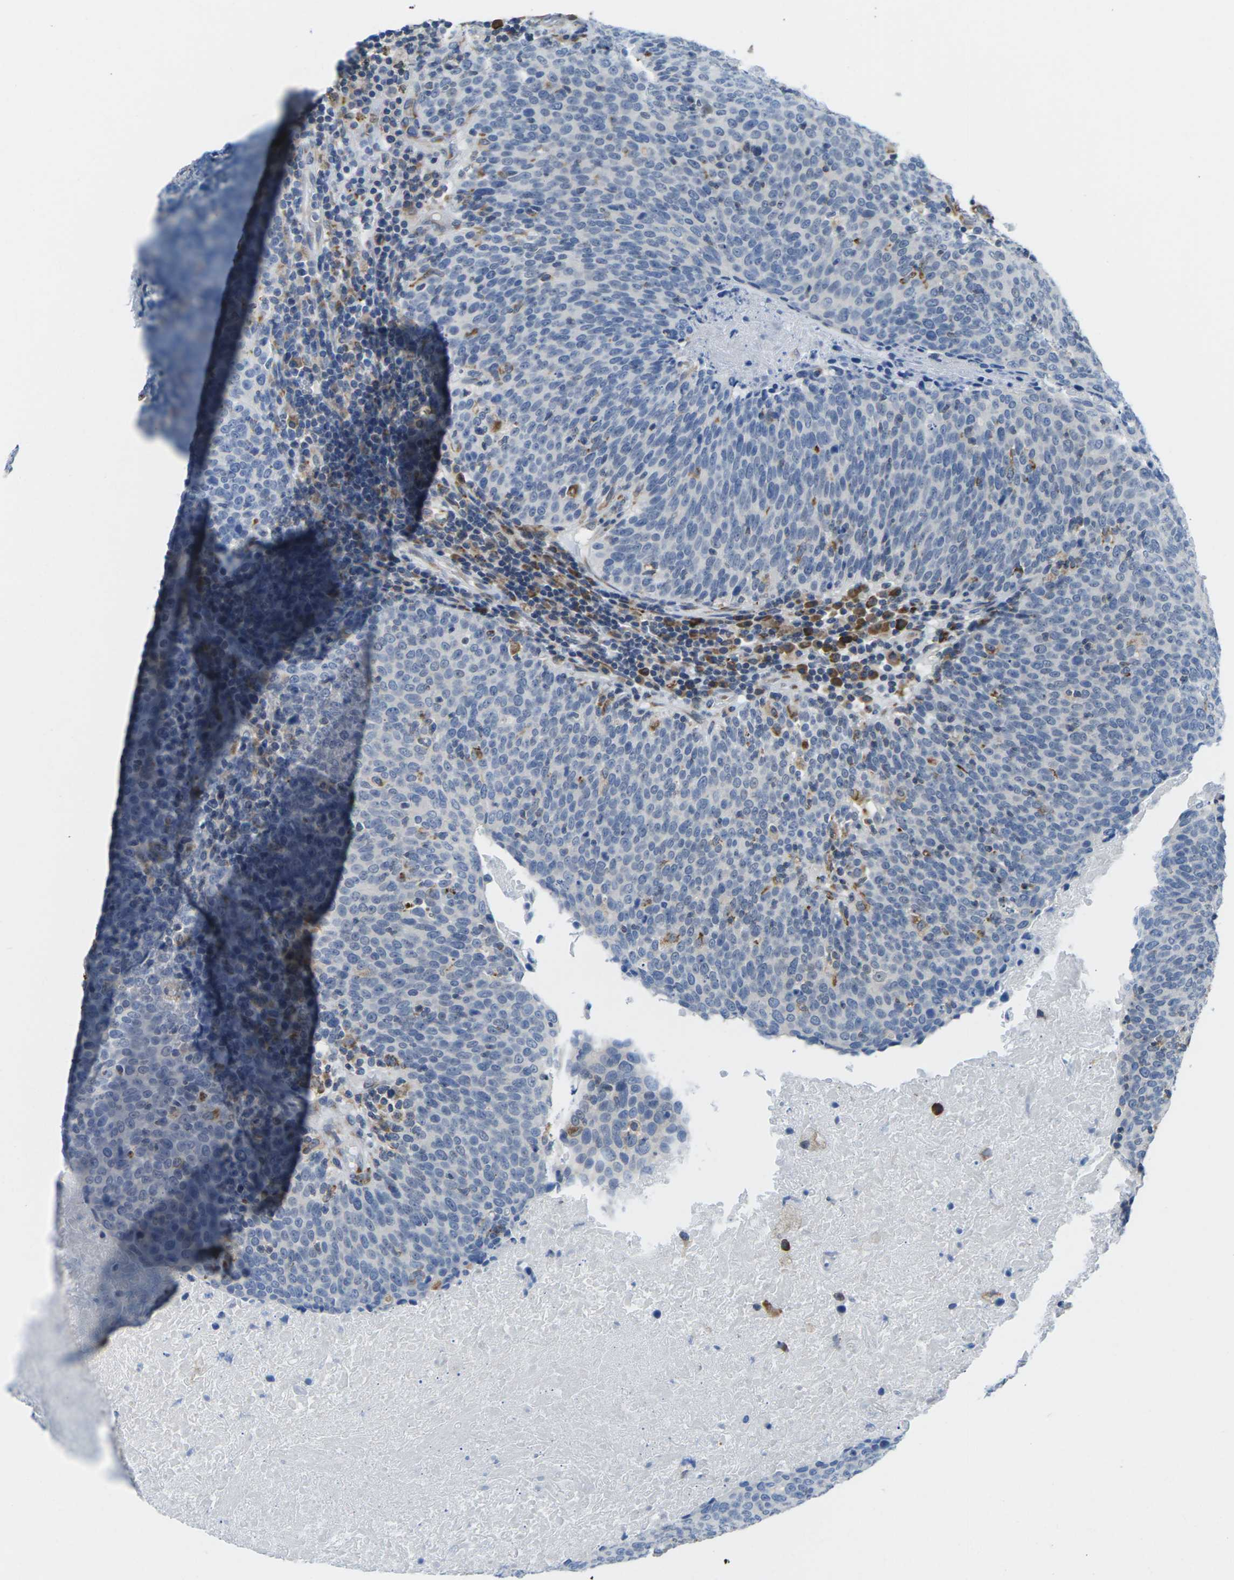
{"staining": {"intensity": "negative", "quantity": "none", "location": "none"}, "tissue": "head and neck cancer", "cell_type": "Tumor cells", "image_type": "cancer", "snomed": [{"axis": "morphology", "description": "Squamous cell carcinoma, NOS"}, {"axis": "morphology", "description": "Squamous cell carcinoma, metastatic, NOS"}, {"axis": "topography", "description": "Lymph node"}, {"axis": "topography", "description": "Head-Neck"}], "caption": "An IHC micrograph of head and neck cancer is shown. There is no staining in tumor cells of head and neck cancer.", "gene": "PDZK1IP1", "patient": {"sex": "male", "age": 62}}